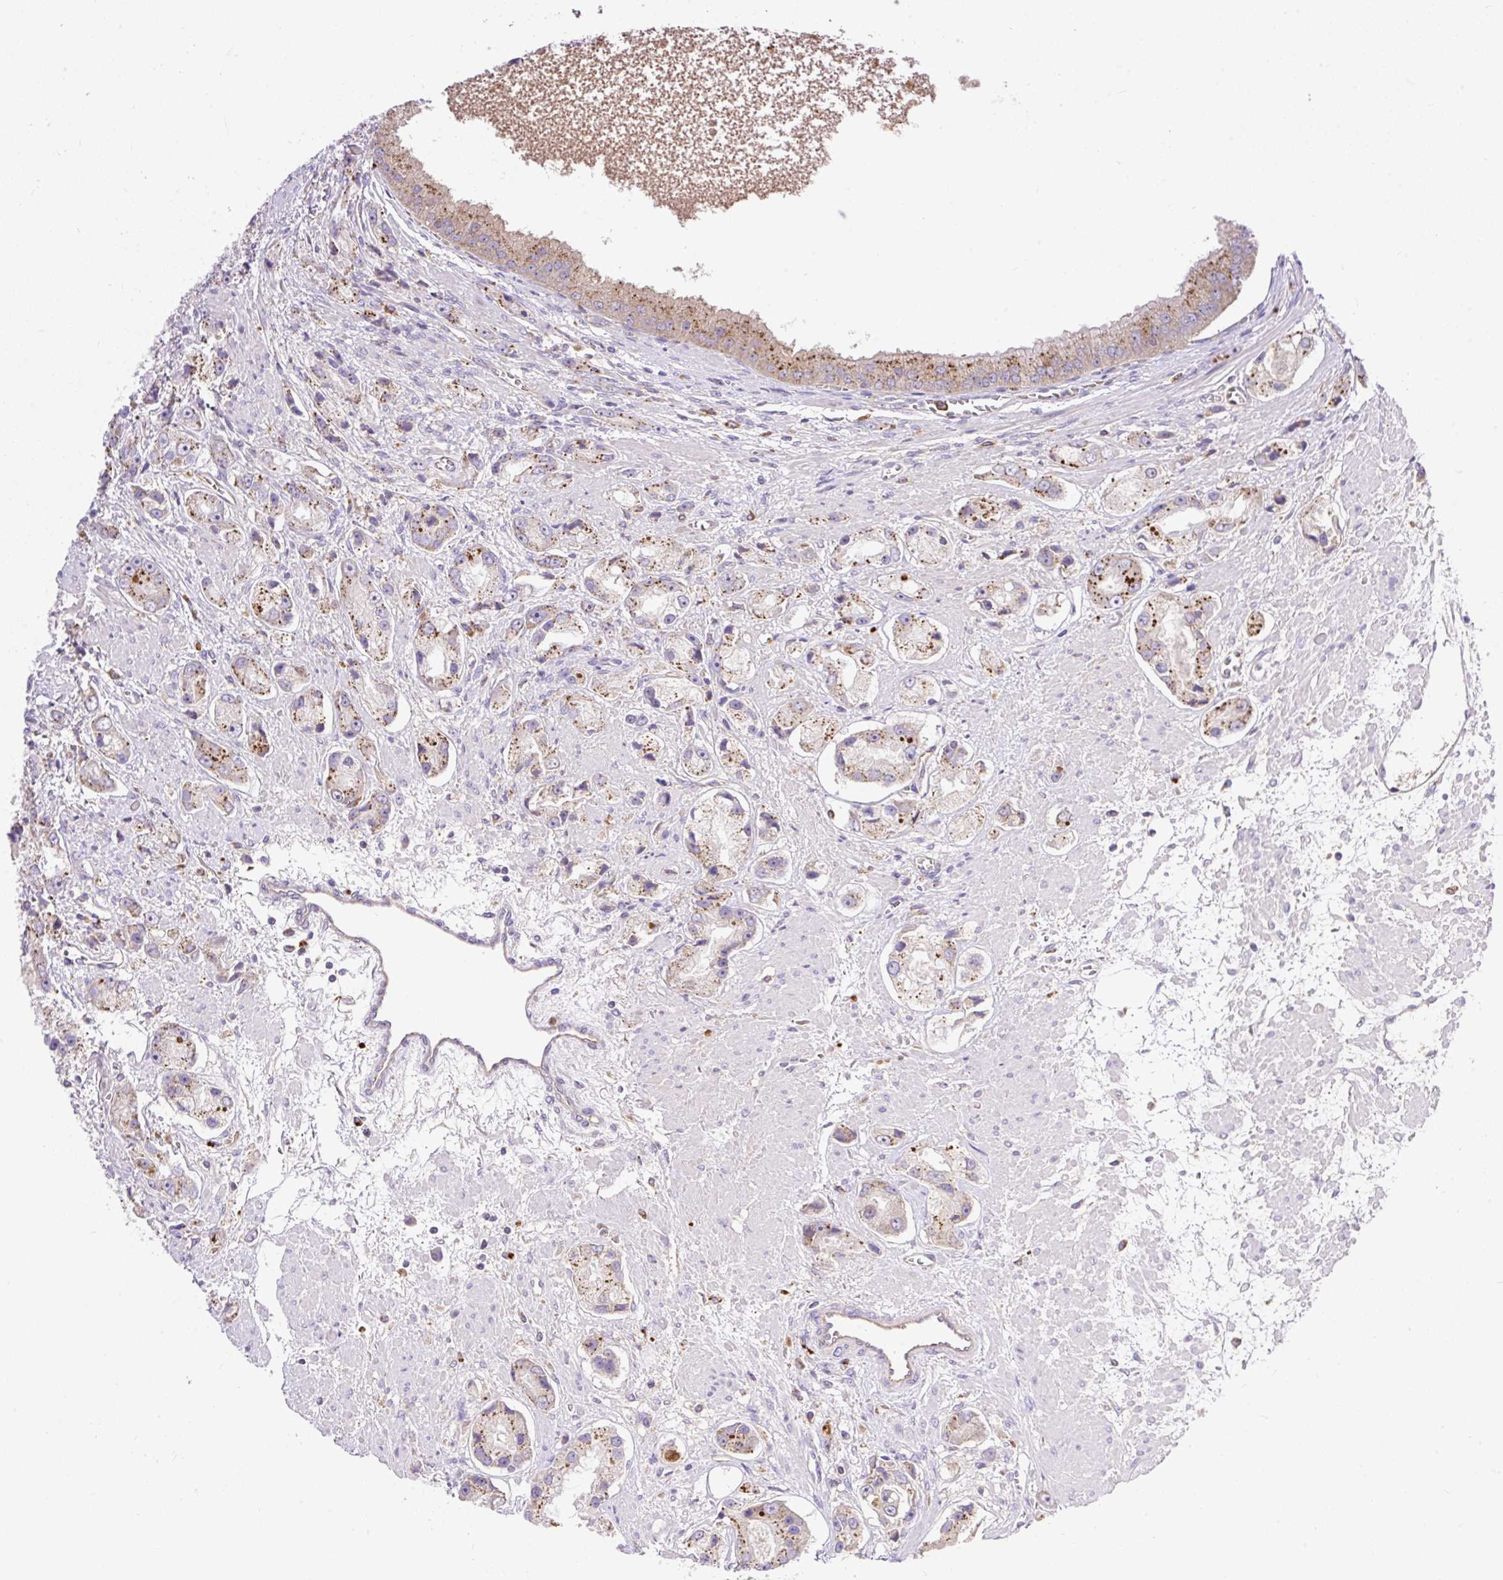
{"staining": {"intensity": "moderate", "quantity": ">75%", "location": "cytoplasmic/membranous"}, "tissue": "prostate cancer", "cell_type": "Tumor cells", "image_type": "cancer", "snomed": [{"axis": "morphology", "description": "Adenocarcinoma, High grade"}, {"axis": "topography", "description": "Prostate"}], "caption": "IHC (DAB (3,3'-diaminobenzidine)) staining of prostate high-grade adenocarcinoma displays moderate cytoplasmic/membranous protein positivity in about >75% of tumor cells.", "gene": "HEXB", "patient": {"sex": "male", "age": 67}}